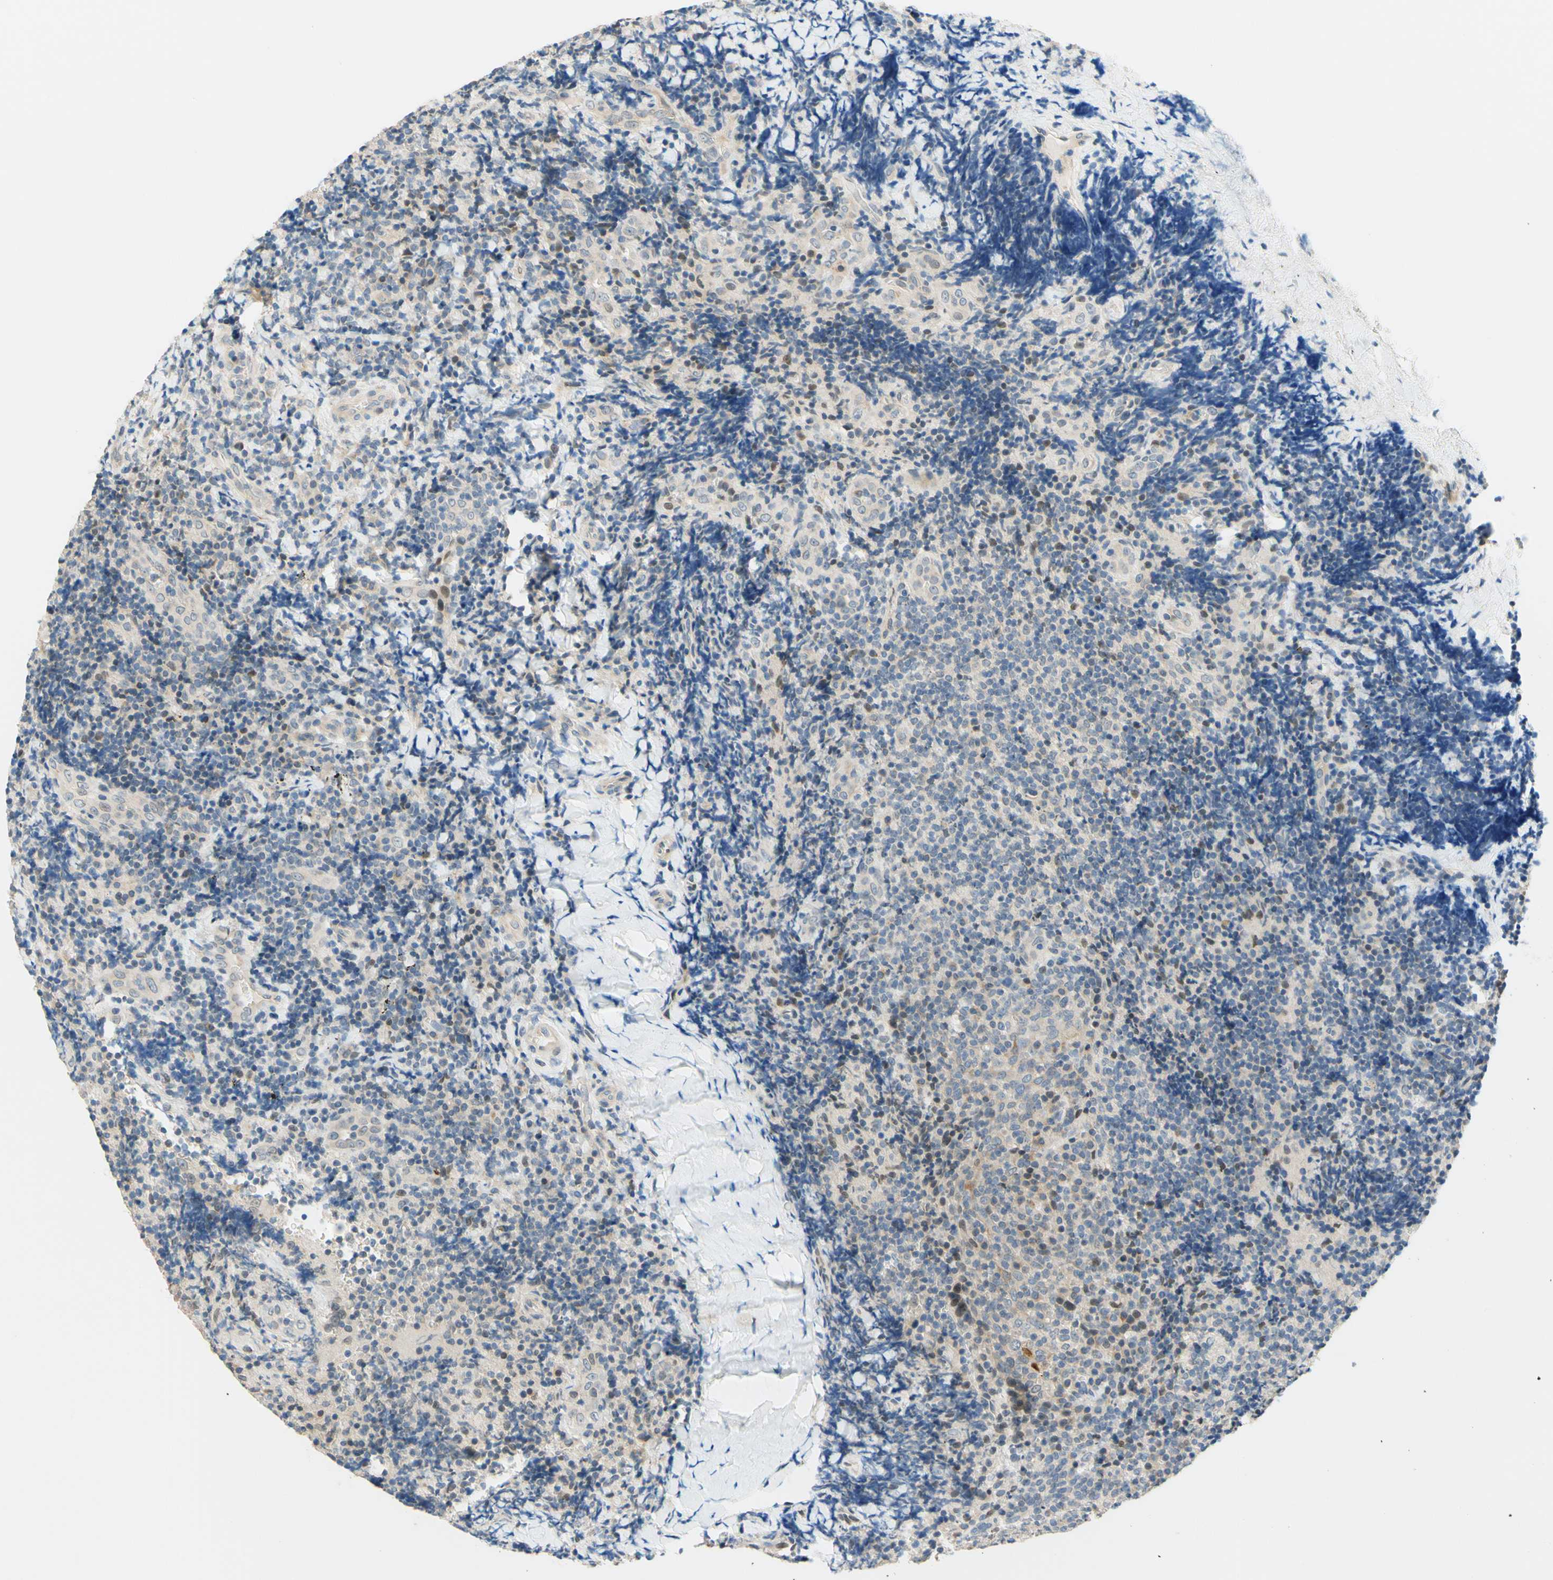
{"staining": {"intensity": "weak", "quantity": "<25%", "location": "nuclear"}, "tissue": "lymphoma", "cell_type": "Tumor cells", "image_type": "cancer", "snomed": [{"axis": "morphology", "description": "Malignant lymphoma, non-Hodgkin's type, High grade"}, {"axis": "topography", "description": "Tonsil"}], "caption": "Tumor cells show no significant protein staining in lymphoma.", "gene": "C2CD2L", "patient": {"sex": "female", "age": 36}}